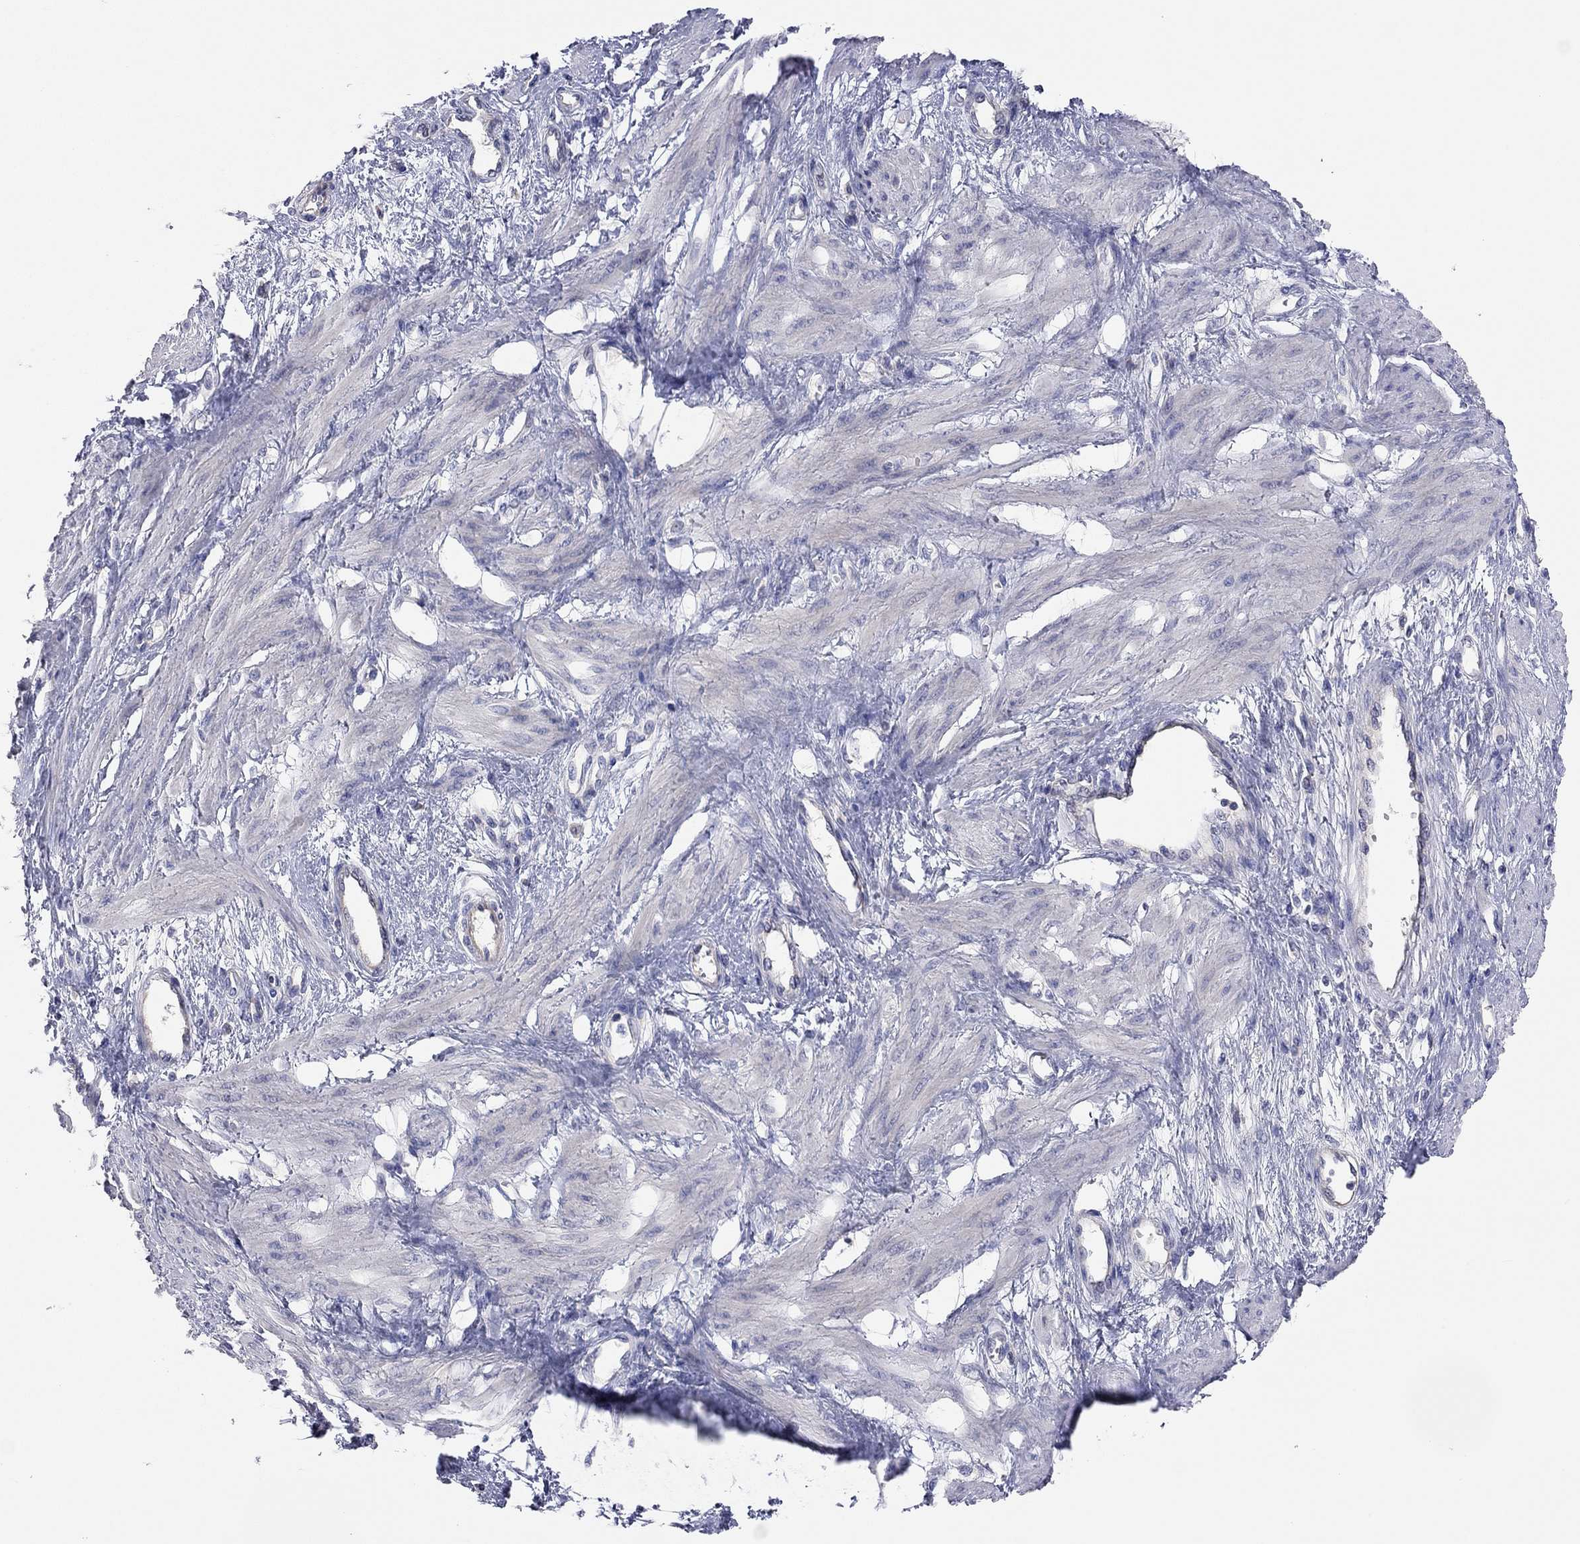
{"staining": {"intensity": "negative", "quantity": "none", "location": "none"}, "tissue": "smooth muscle", "cell_type": "Smooth muscle cells", "image_type": "normal", "snomed": [{"axis": "morphology", "description": "Normal tissue, NOS"}, {"axis": "topography", "description": "Smooth muscle"}, {"axis": "topography", "description": "Uterus"}], "caption": "This histopathology image is of unremarkable smooth muscle stained with immunohistochemistry (IHC) to label a protein in brown with the nuclei are counter-stained blue. There is no positivity in smooth muscle cells. (IHC, brightfield microscopy, high magnification).", "gene": "KCNB1", "patient": {"sex": "female", "age": 39}}